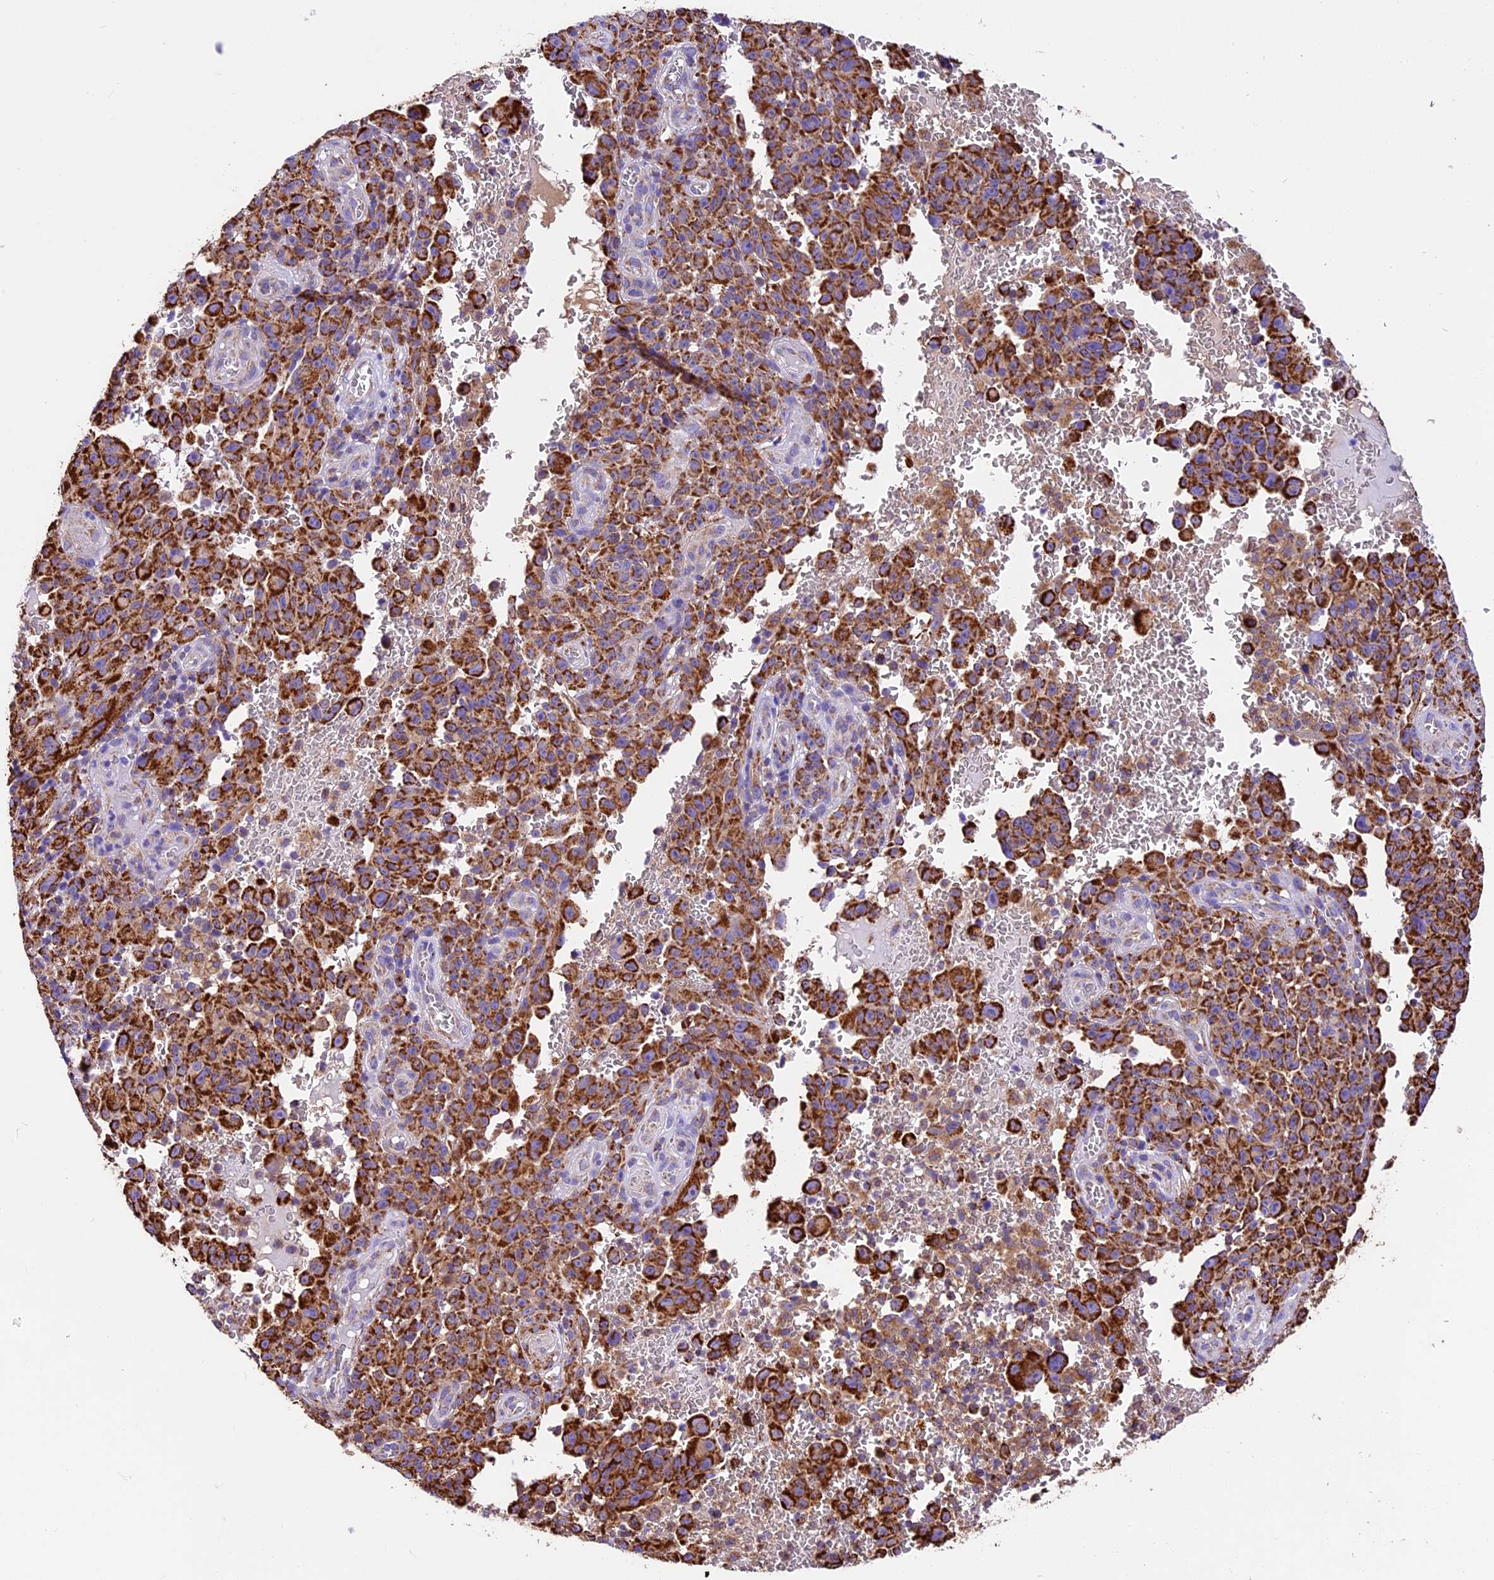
{"staining": {"intensity": "strong", "quantity": ">75%", "location": "cytoplasmic/membranous"}, "tissue": "melanoma", "cell_type": "Tumor cells", "image_type": "cancer", "snomed": [{"axis": "morphology", "description": "Malignant melanoma, NOS"}, {"axis": "topography", "description": "Skin"}], "caption": "Protein expression analysis of human melanoma reveals strong cytoplasmic/membranous staining in about >75% of tumor cells.", "gene": "DCAF5", "patient": {"sex": "female", "age": 82}}